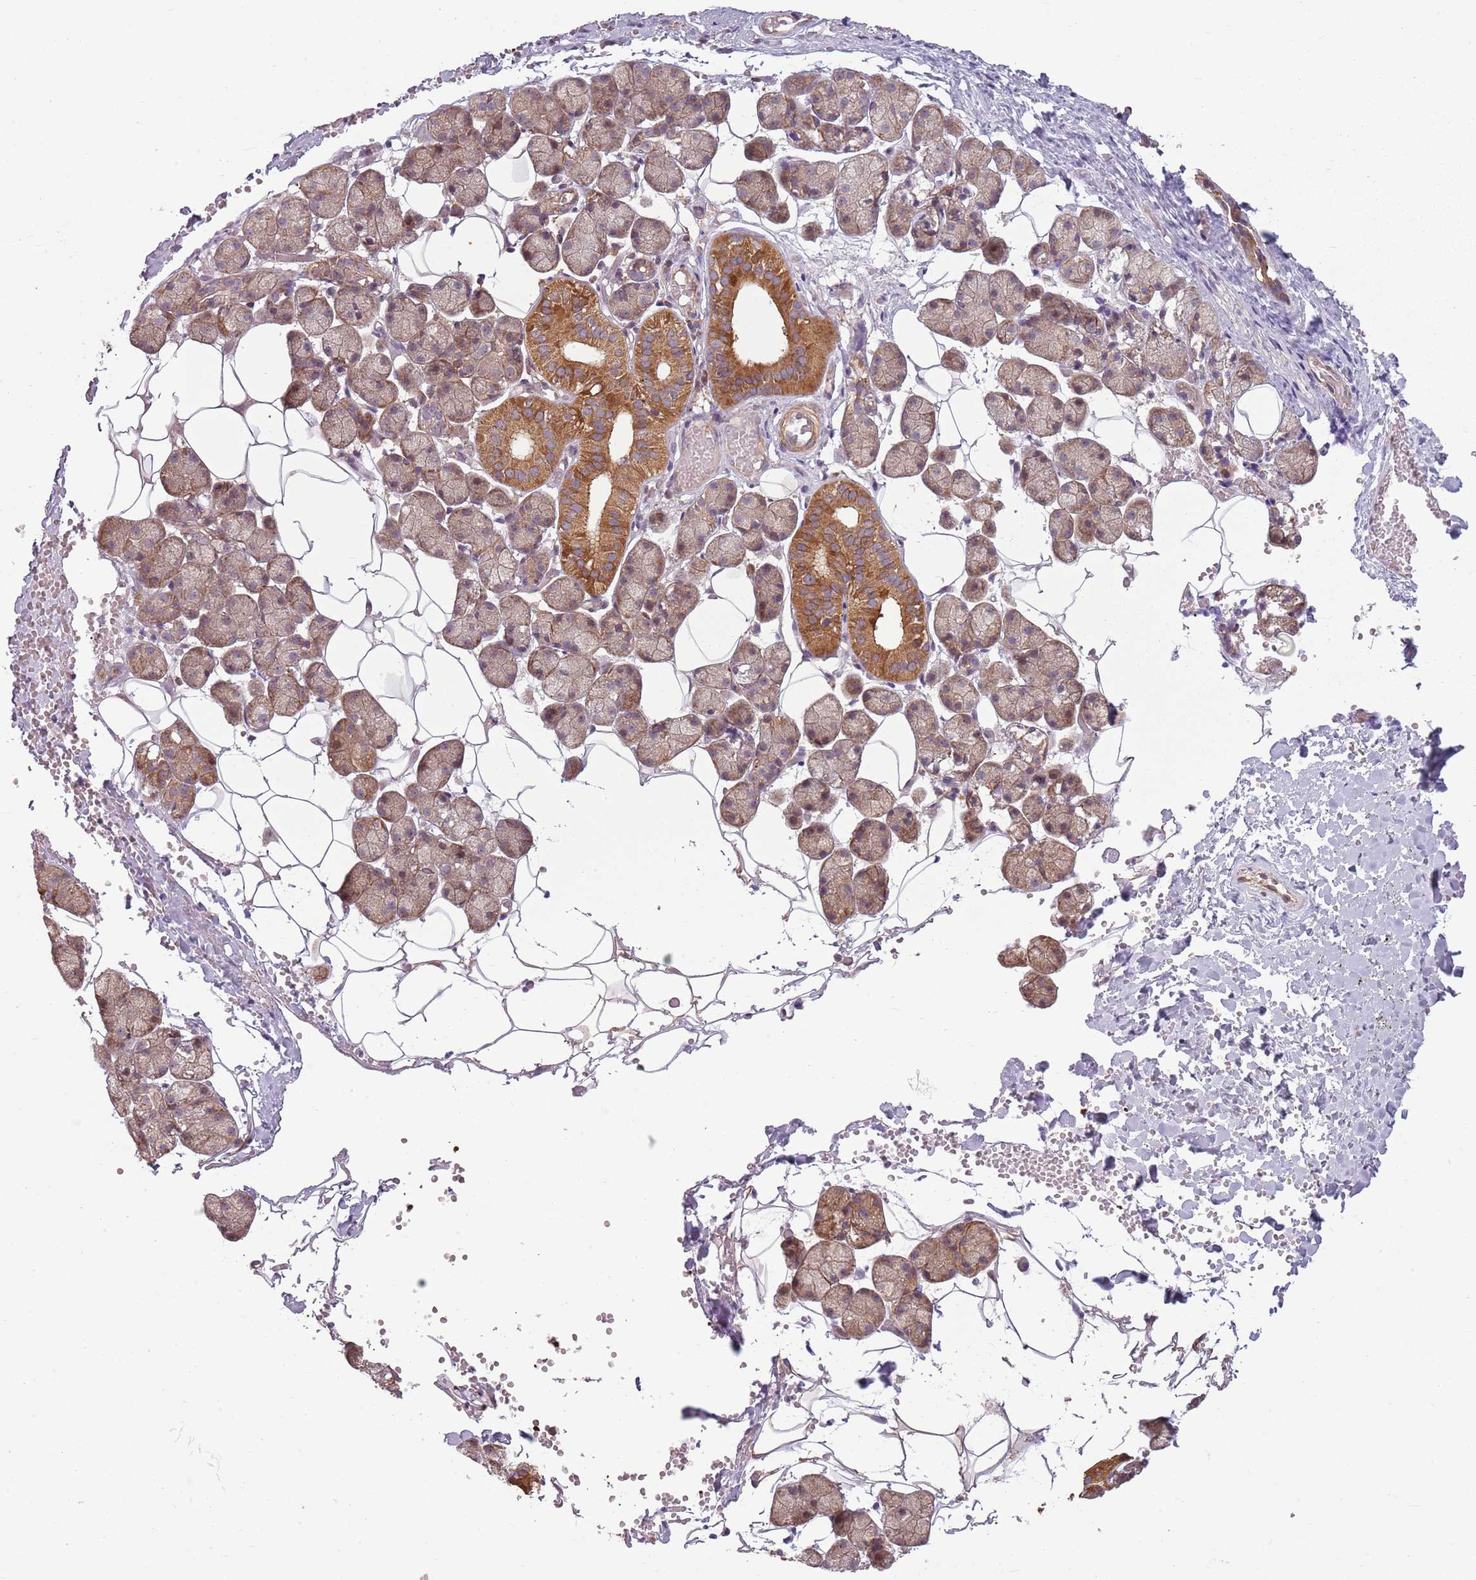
{"staining": {"intensity": "moderate", "quantity": "25%-75%", "location": "cytoplasmic/membranous"}, "tissue": "salivary gland", "cell_type": "Glandular cells", "image_type": "normal", "snomed": [{"axis": "morphology", "description": "Normal tissue, NOS"}, {"axis": "topography", "description": "Salivary gland"}], "caption": "IHC (DAB (3,3'-diaminobenzidine)) staining of benign human salivary gland exhibits moderate cytoplasmic/membranous protein staining in about 25%-75% of glandular cells. (IHC, brightfield microscopy, high magnification).", "gene": "RPL21", "patient": {"sex": "female", "age": 33}}